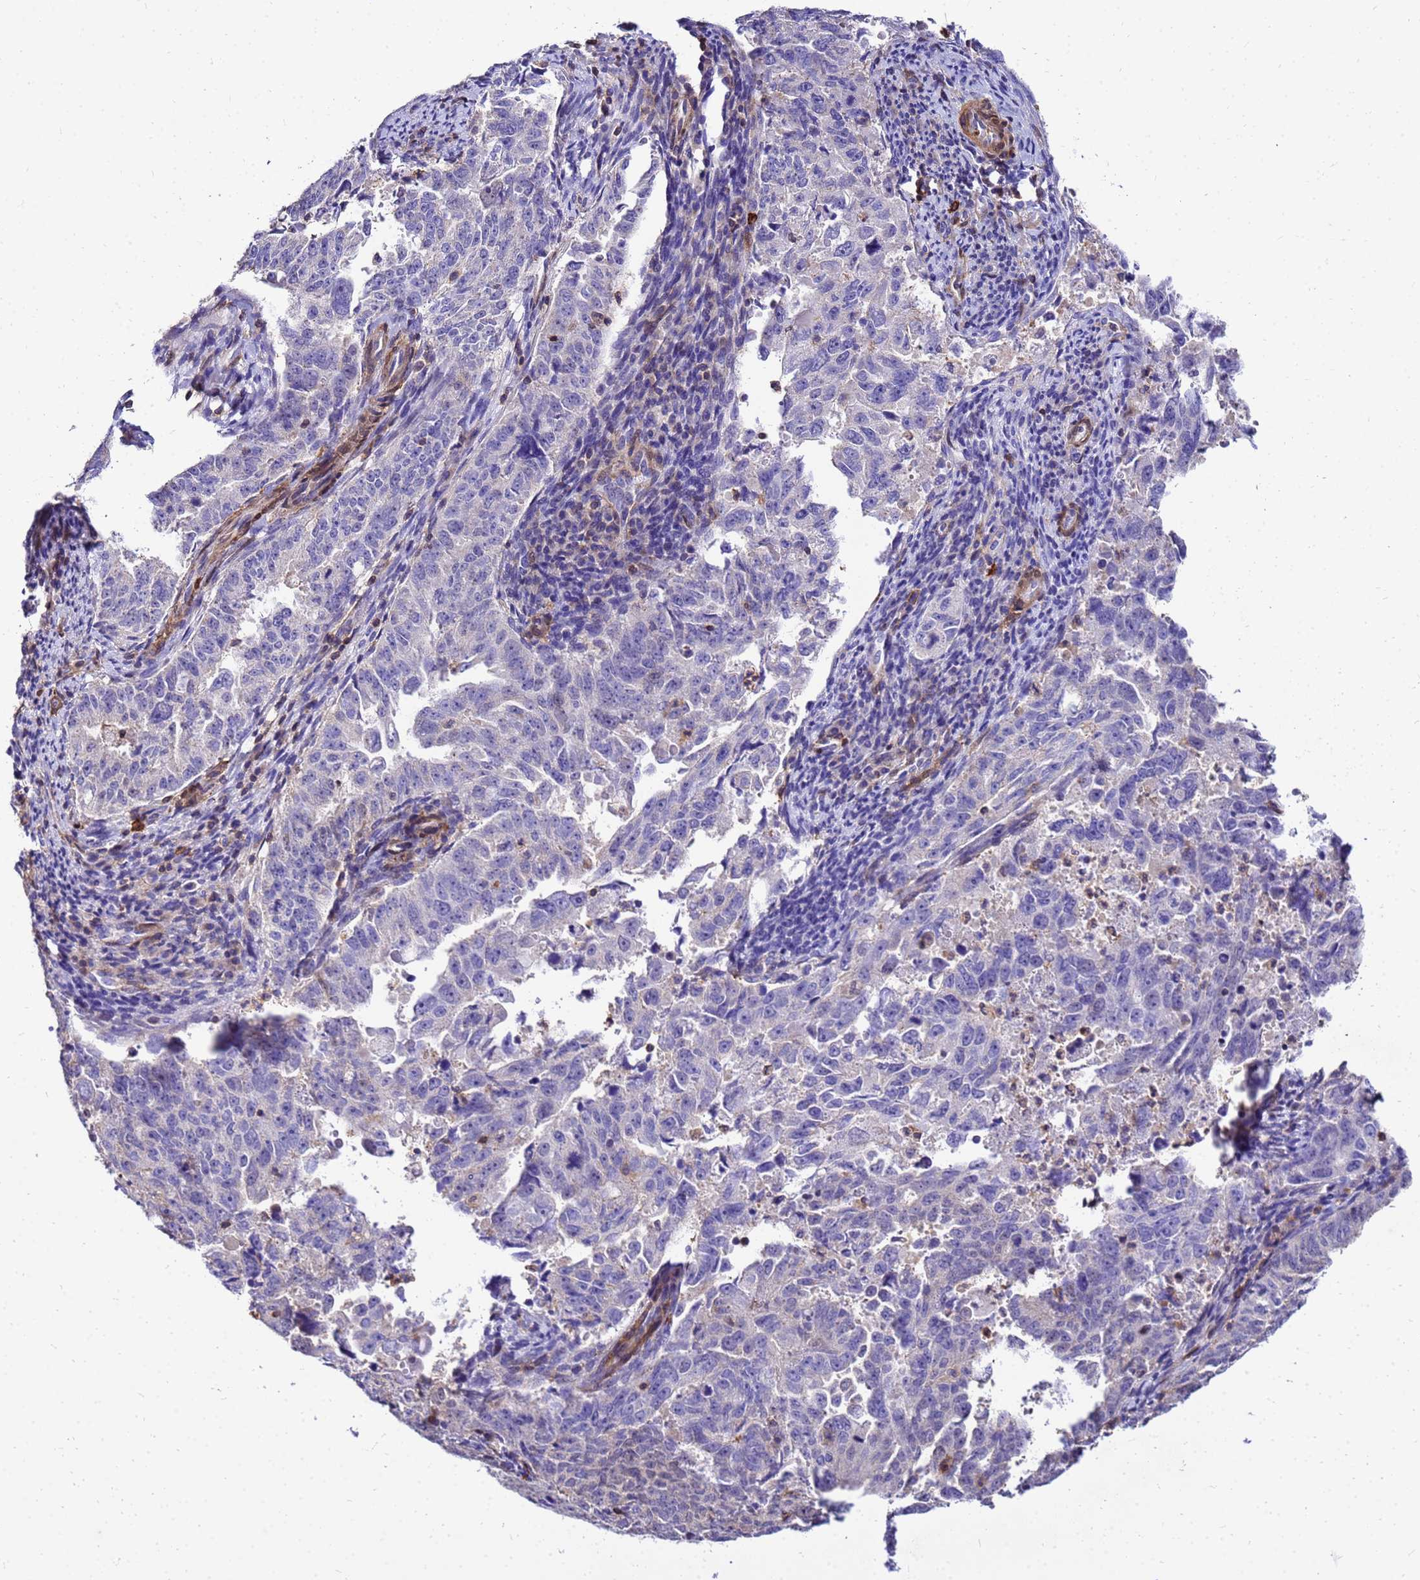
{"staining": {"intensity": "negative", "quantity": "none", "location": "none"}, "tissue": "endometrial cancer", "cell_type": "Tumor cells", "image_type": "cancer", "snomed": [{"axis": "morphology", "description": "Adenocarcinoma, NOS"}, {"axis": "topography", "description": "Endometrium"}], "caption": "Image shows no protein staining in tumor cells of adenocarcinoma (endometrial) tissue.", "gene": "DBNDD2", "patient": {"sex": "female", "age": 65}}